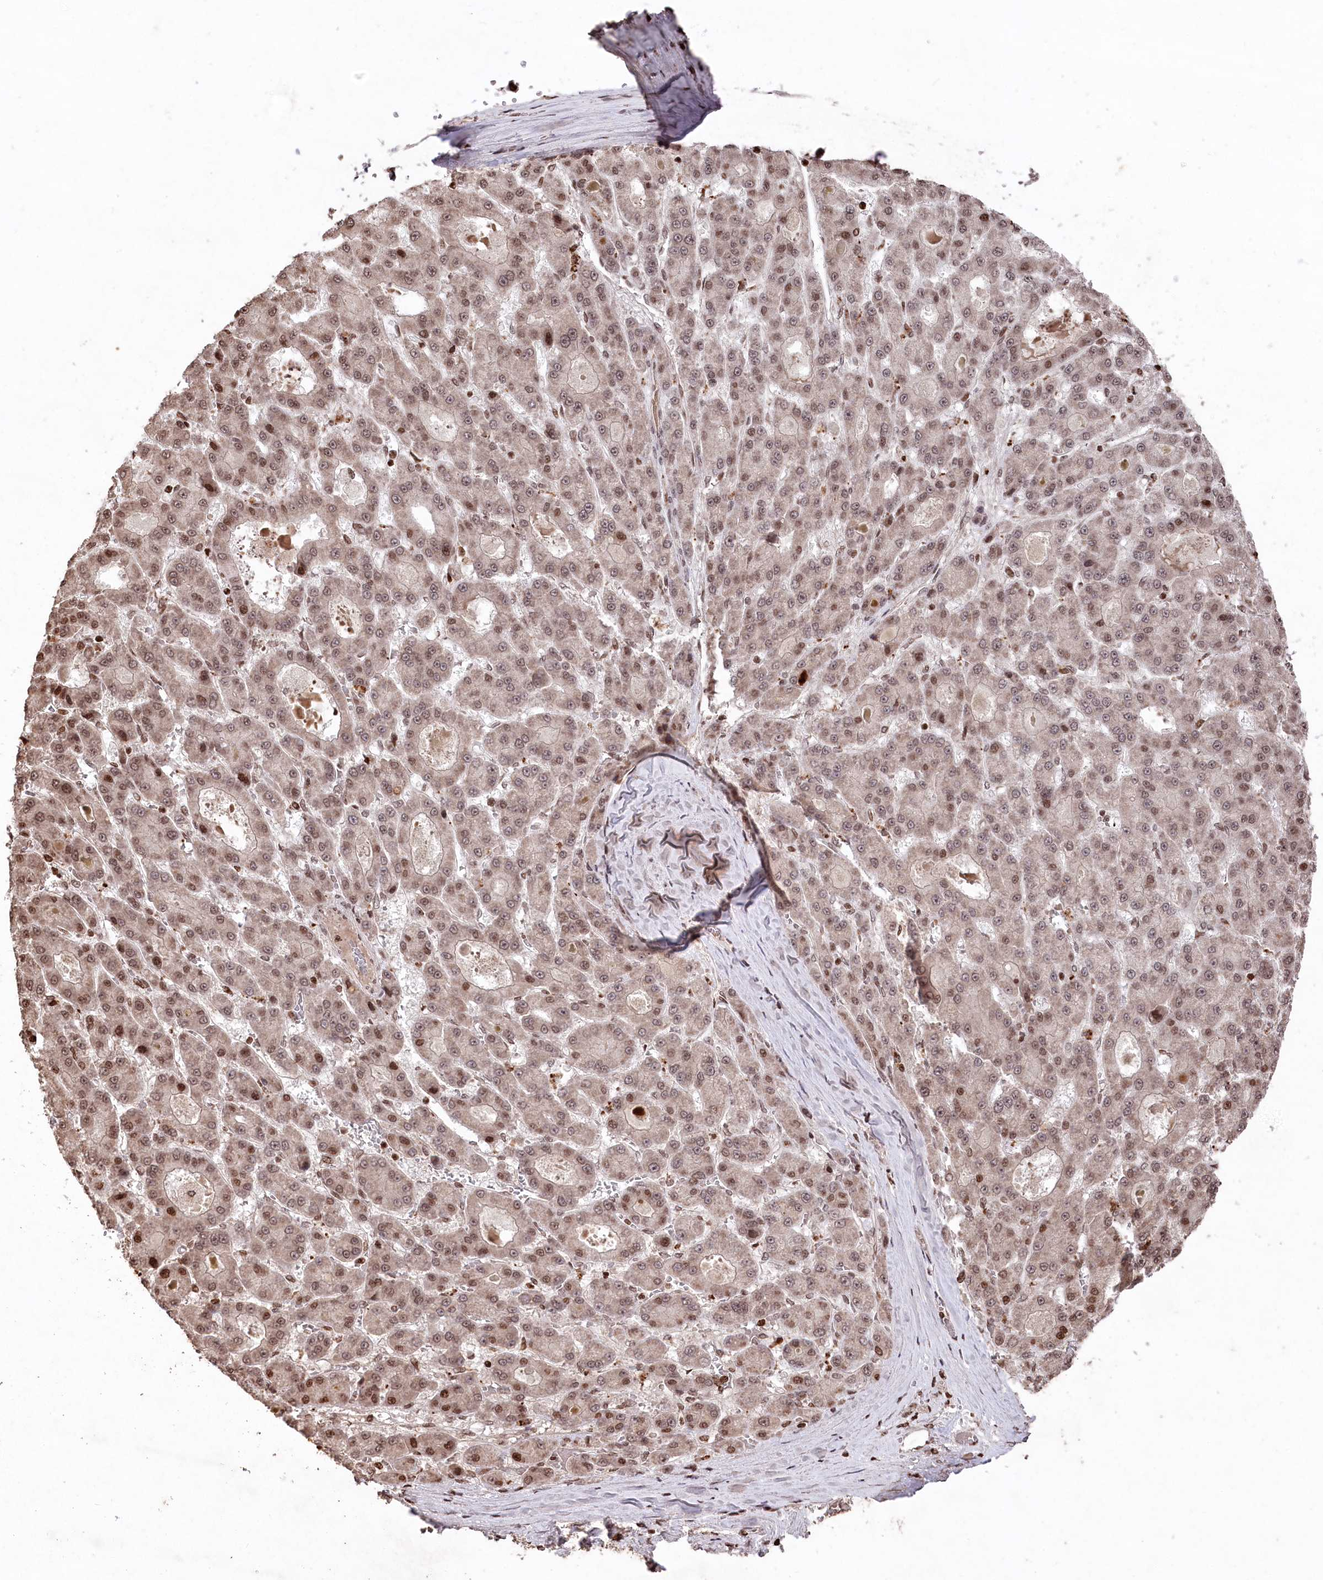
{"staining": {"intensity": "moderate", "quantity": ">75%", "location": "nuclear"}, "tissue": "liver cancer", "cell_type": "Tumor cells", "image_type": "cancer", "snomed": [{"axis": "morphology", "description": "Carcinoma, Hepatocellular, NOS"}, {"axis": "topography", "description": "Liver"}], "caption": "Immunohistochemical staining of human liver cancer (hepatocellular carcinoma) shows moderate nuclear protein positivity in about >75% of tumor cells.", "gene": "CCSER2", "patient": {"sex": "male", "age": 70}}